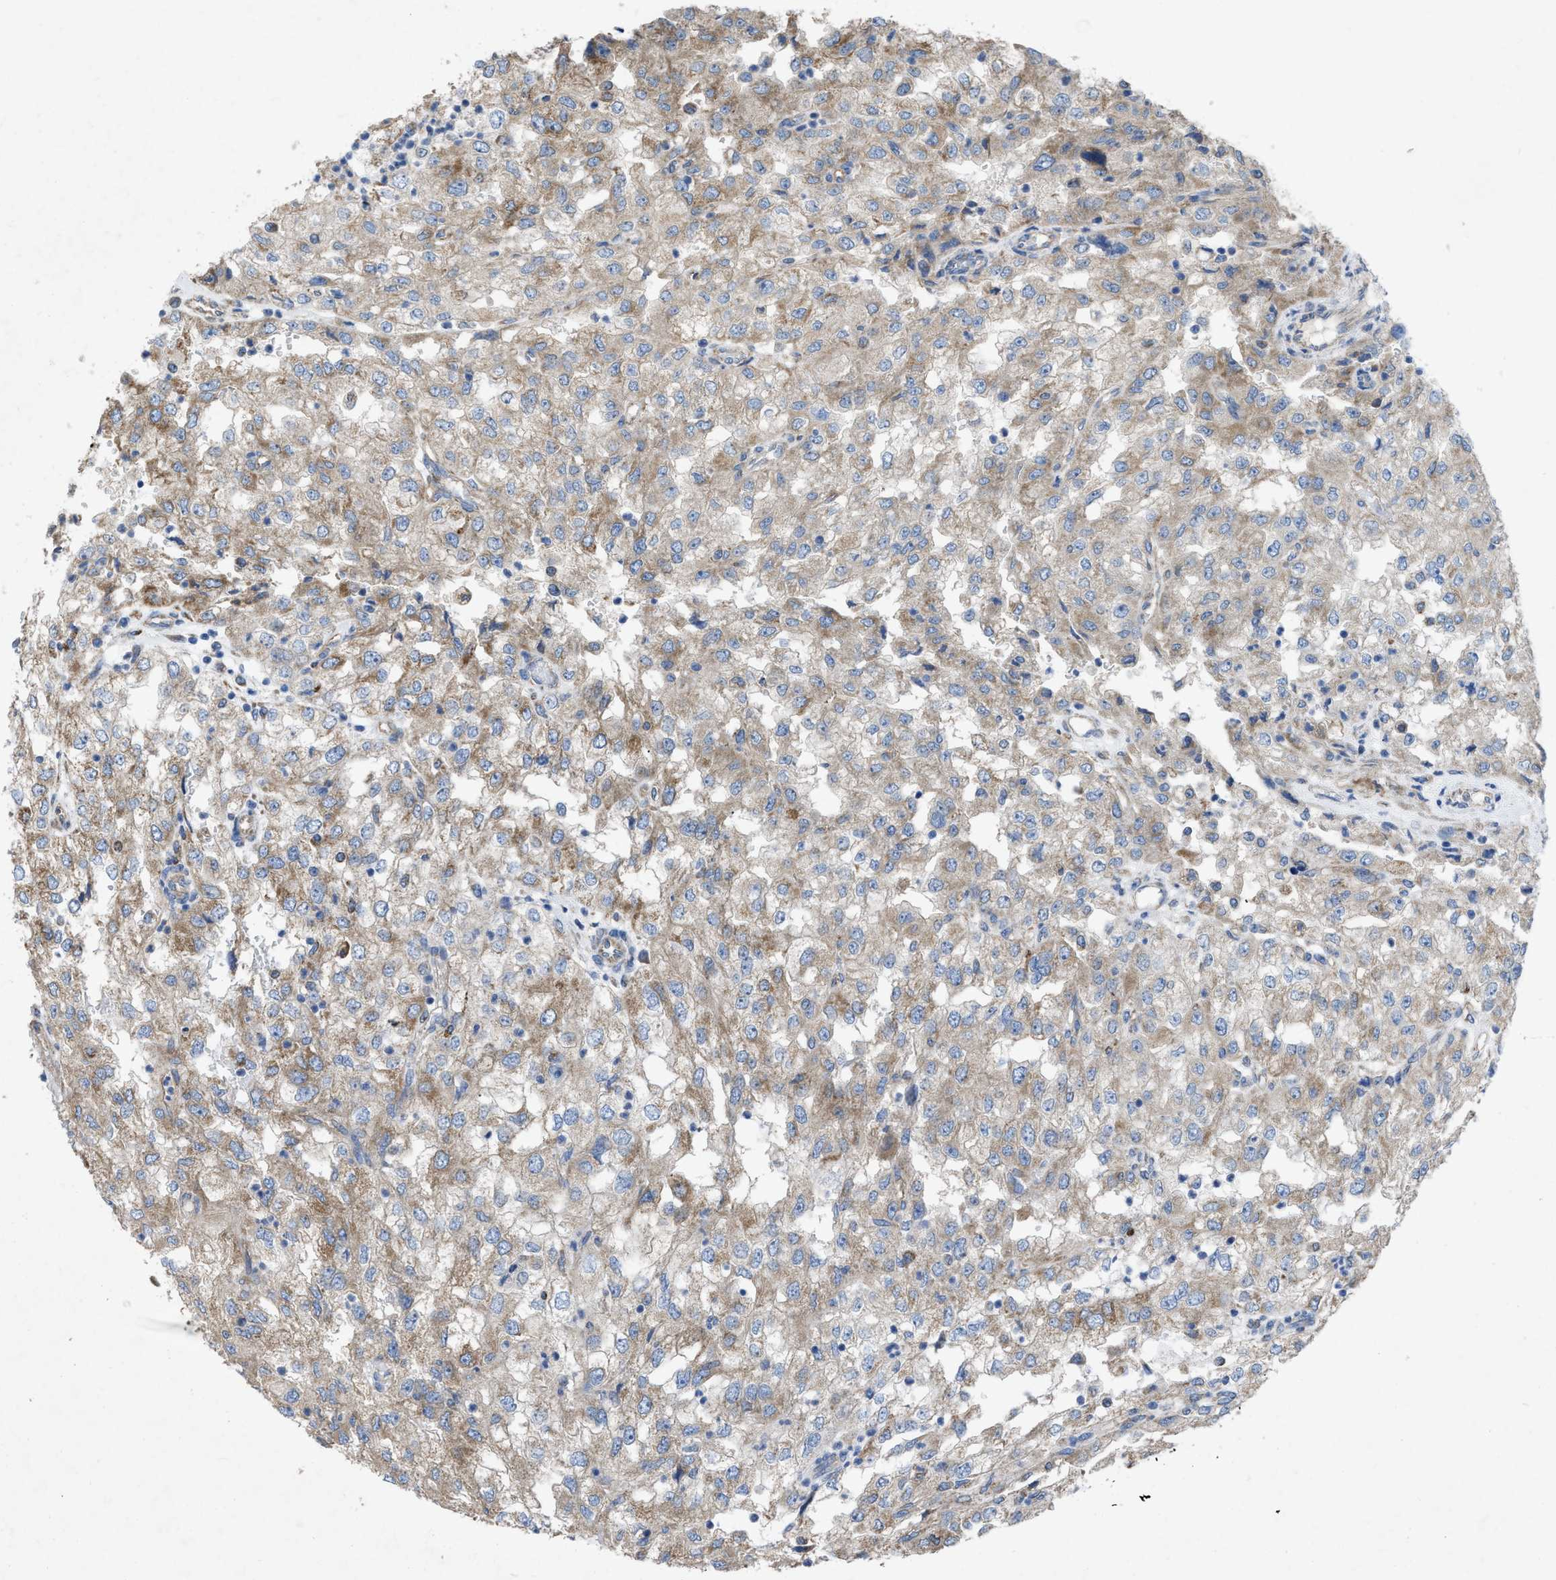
{"staining": {"intensity": "moderate", "quantity": ">75%", "location": "cytoplasmic/membranous"}, "tissue": "renal cancer", "cell_type": "Tumor cells", "image_type": "cancer", "snomed": [{"axis": "morphology", "description": "Adenocarcinoma, NOS"}, {"axis": "topography", "description": "Kidney"}], "caption": "The micrograph displays staining of renal cancer, revealing moderate cytoplasmic/membranous protein positivity (brown color) within tumor cells.", "gene": "DOLPP1", "patient": {"sex": "female", "age": 54}}